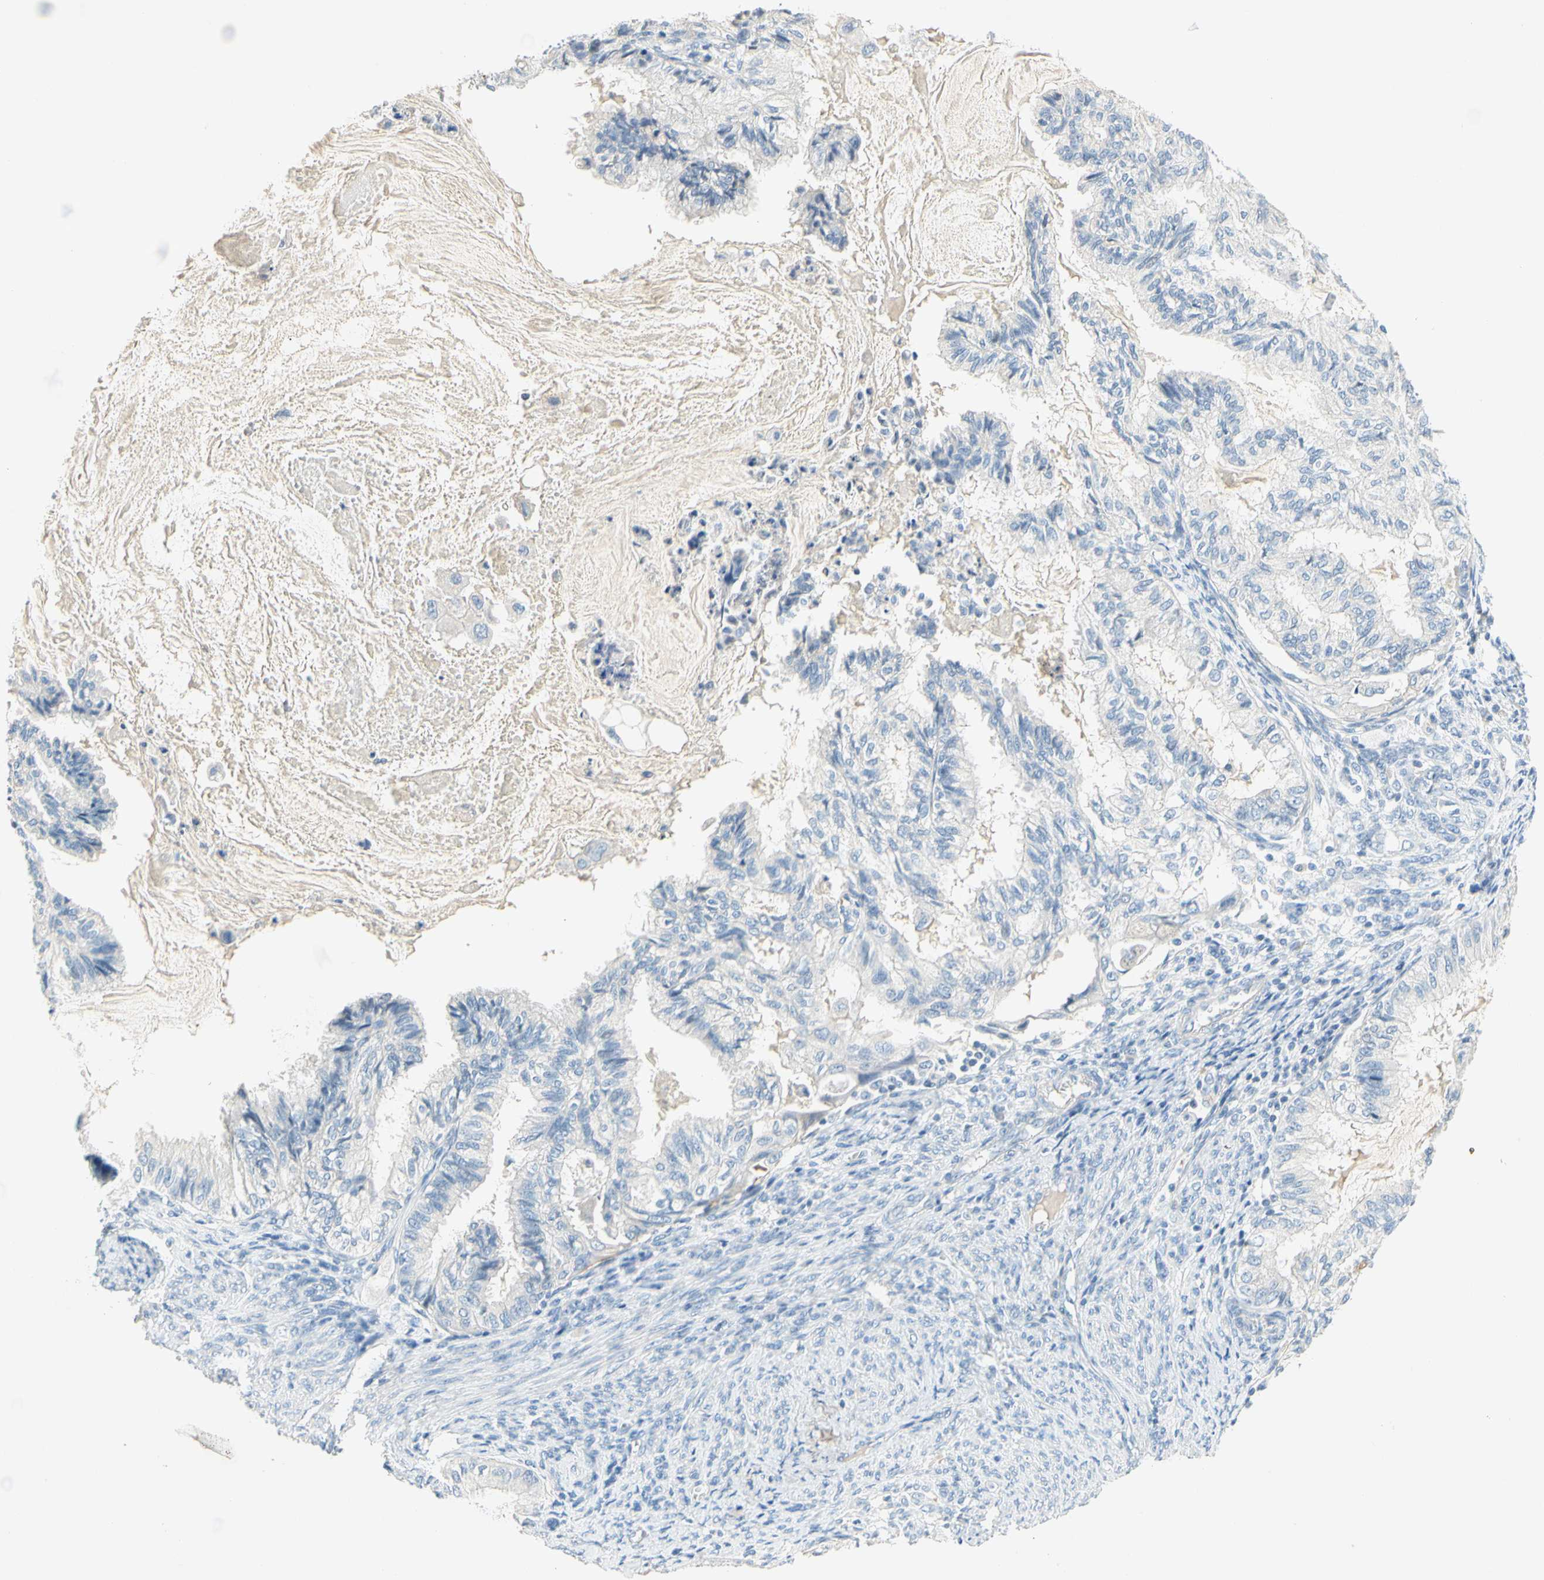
{"staining": {"intensity": "negative", "quantity": "none", "location": "none"}, "tissue": "cervical cancer", "cell_type": "Tumor cells", "image_type": "cancer", "snomed": [{"axis": "morphology", "description": "Normal tissue, NOS"}, {"axis": "morphology", "description": "Adenocarcinoma, NOS"}, {"axis": "topography", "description": "Cervix"}, {"axis": "topography", "description": "Endometrium"}], "caption": "This image is of cervical adenocarcinoma stained with IHC to label a protein in brown with the nuclei are counter-stained blue. There is no positivity in tumor cells. The staining was performed using DAB (3,3'-diaminobenzidine) to visualize the protein expression in brown, while the nuclei were stained in blue with hematoxylin (Magnification: 20x).", "gene": "CCM2L", "patient": {"sex": "female", "age": 86}}